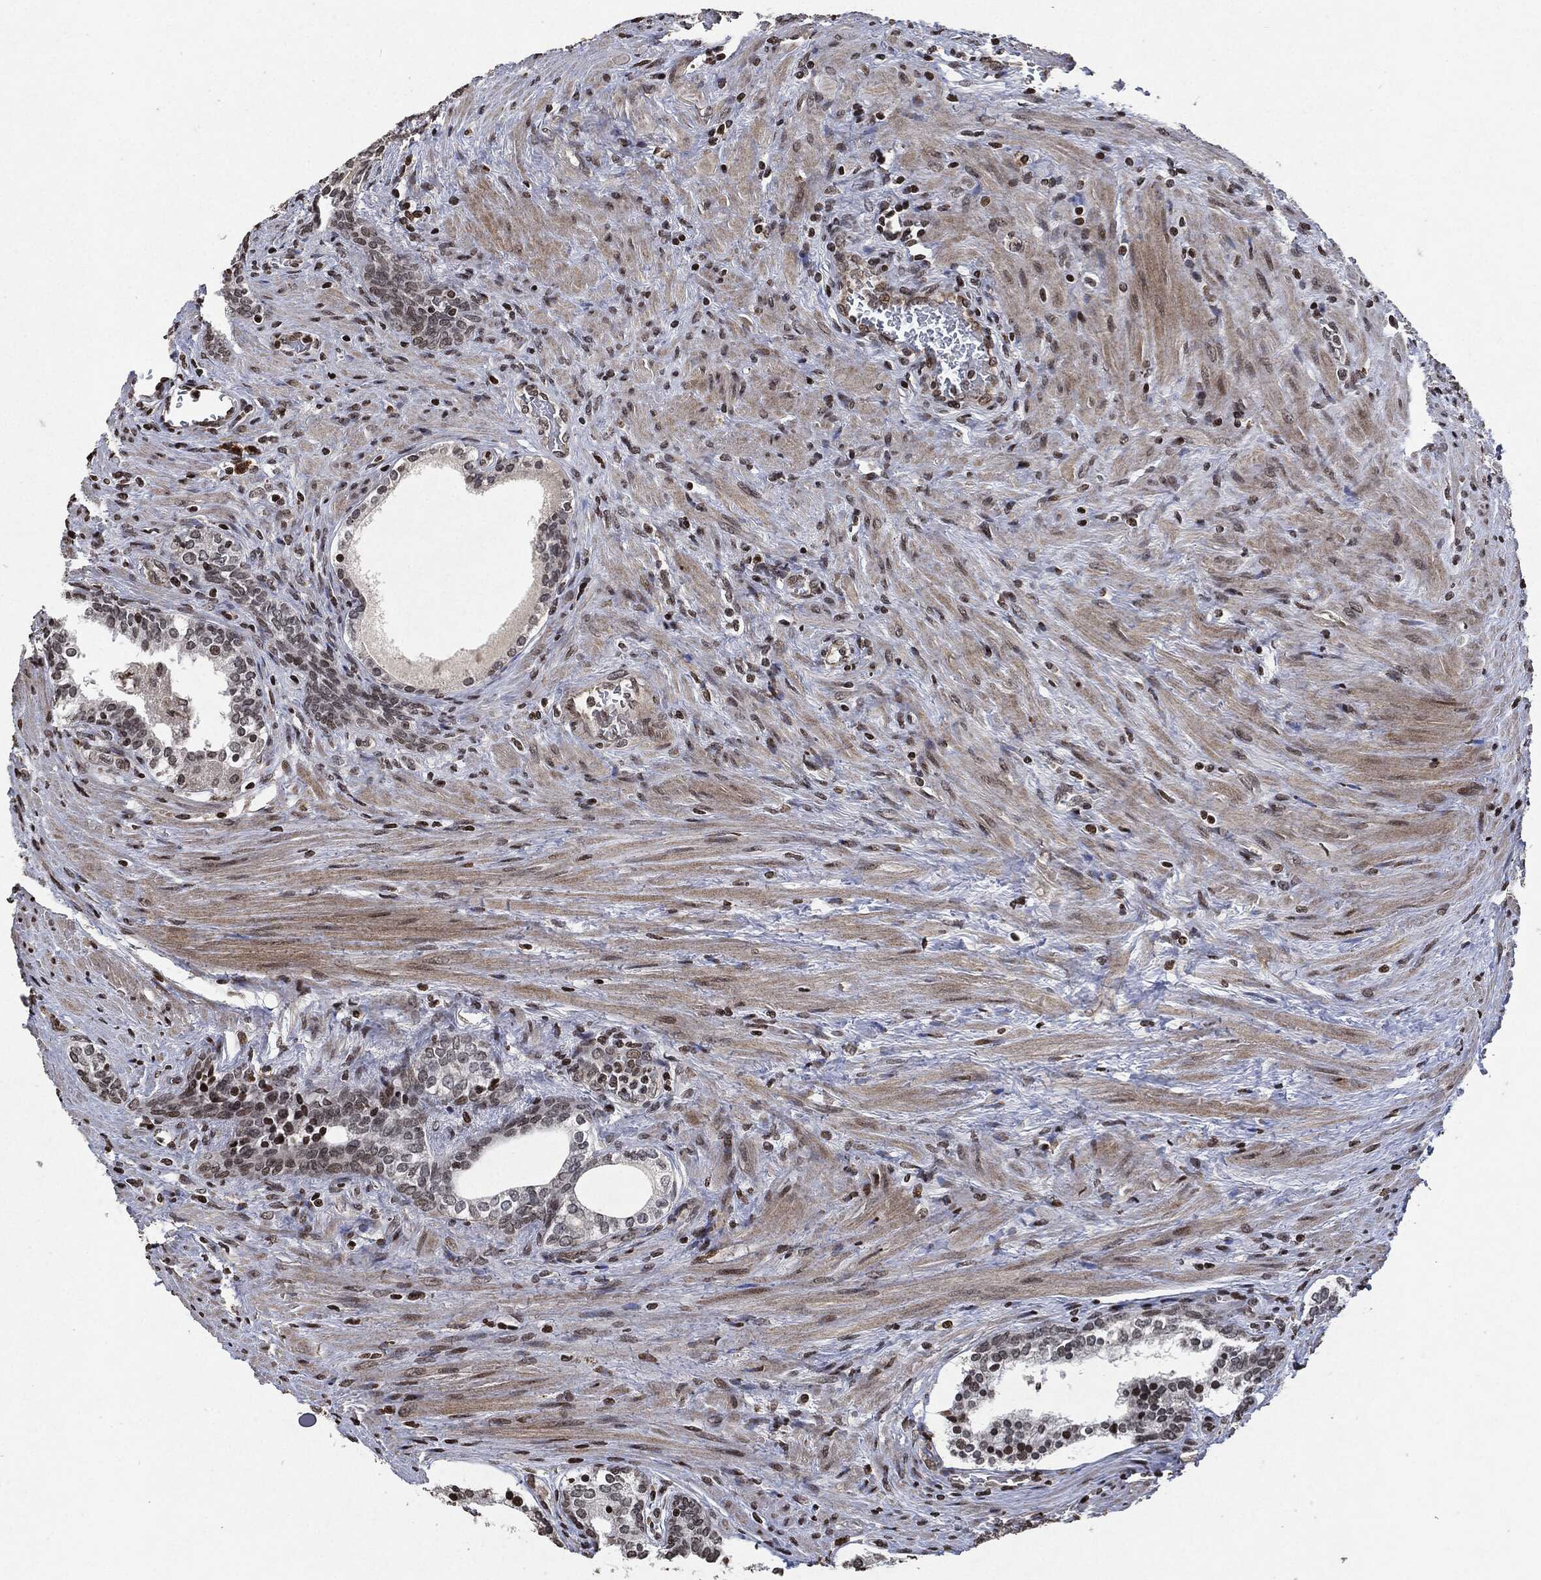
{"staining": {"intensity": "negative", "quantity": "none", "location": "none"}, "tissue": "prostate cancer", "cell_type": "Tumor cells", "image_type": "cancer", "snomed": [{"axis": "morphology", "description": "Adenocarcinoma, NOS"}, {"axis": "morphology", "description": "Adenocarcinoma, High grade"}, {"axis": "topography", "description": "Prostate"}], "caption": "The image demonstrates no staining of tumor cells in adenocarcinoma (prostate).", "gene": "JUN", "patient": {"sex": "male", "age": 61}}